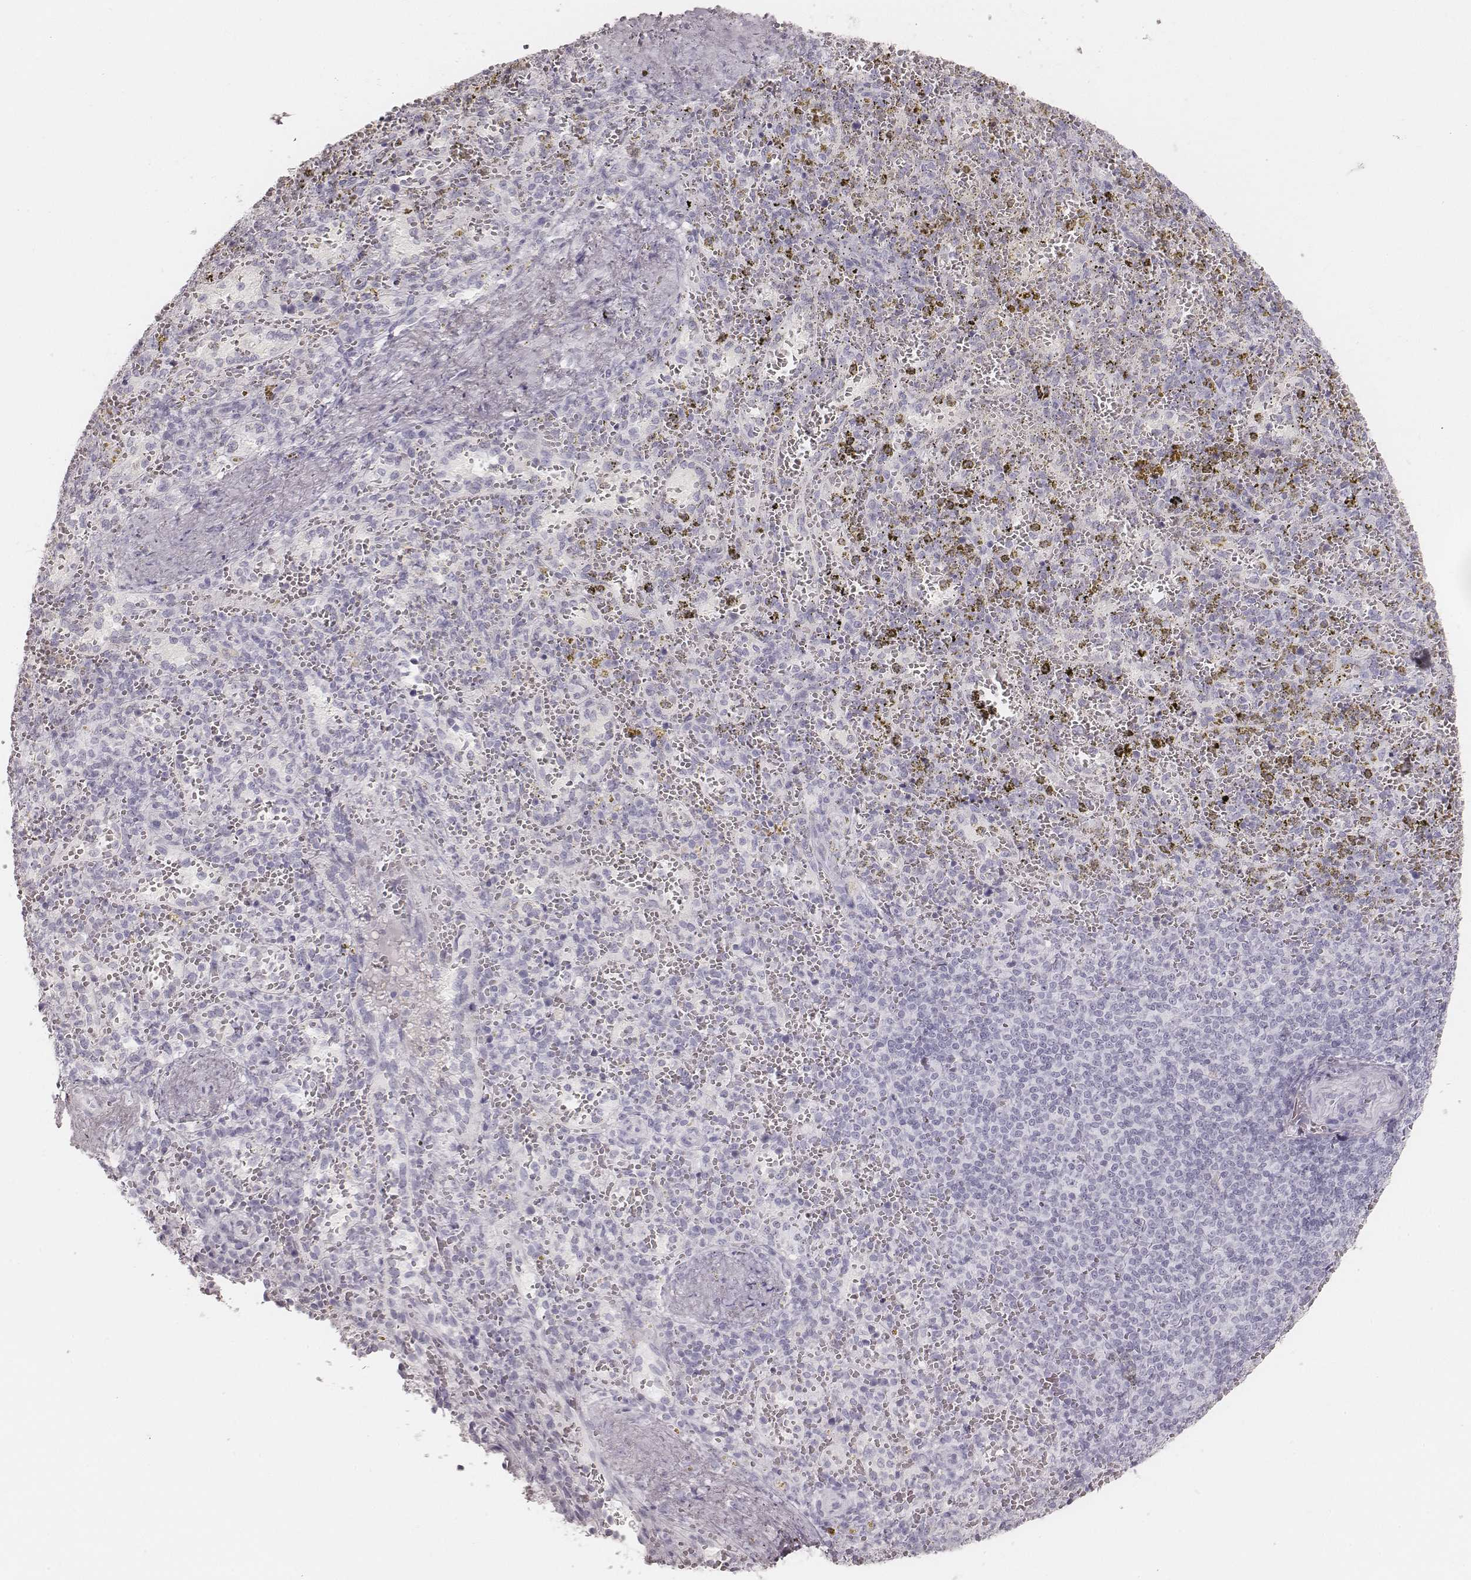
{"staining": {"intensity": "negative", "quantity": "none", "location": "none"}, "tissue": "spleen", "cell_type": "Cells in red pulp", "image_type": "normal", "snomed": [{"axis": "morphology", "description": "Normal tissue, NOS"}, {"axis": "topography", "description": "Spleen"}], "caption": "Immunohistochemistry of normal spleen exhibits no positivity in cells in red pulp.", "gene": "KRT34", "patient": {"sex": "female", "age": 50}}